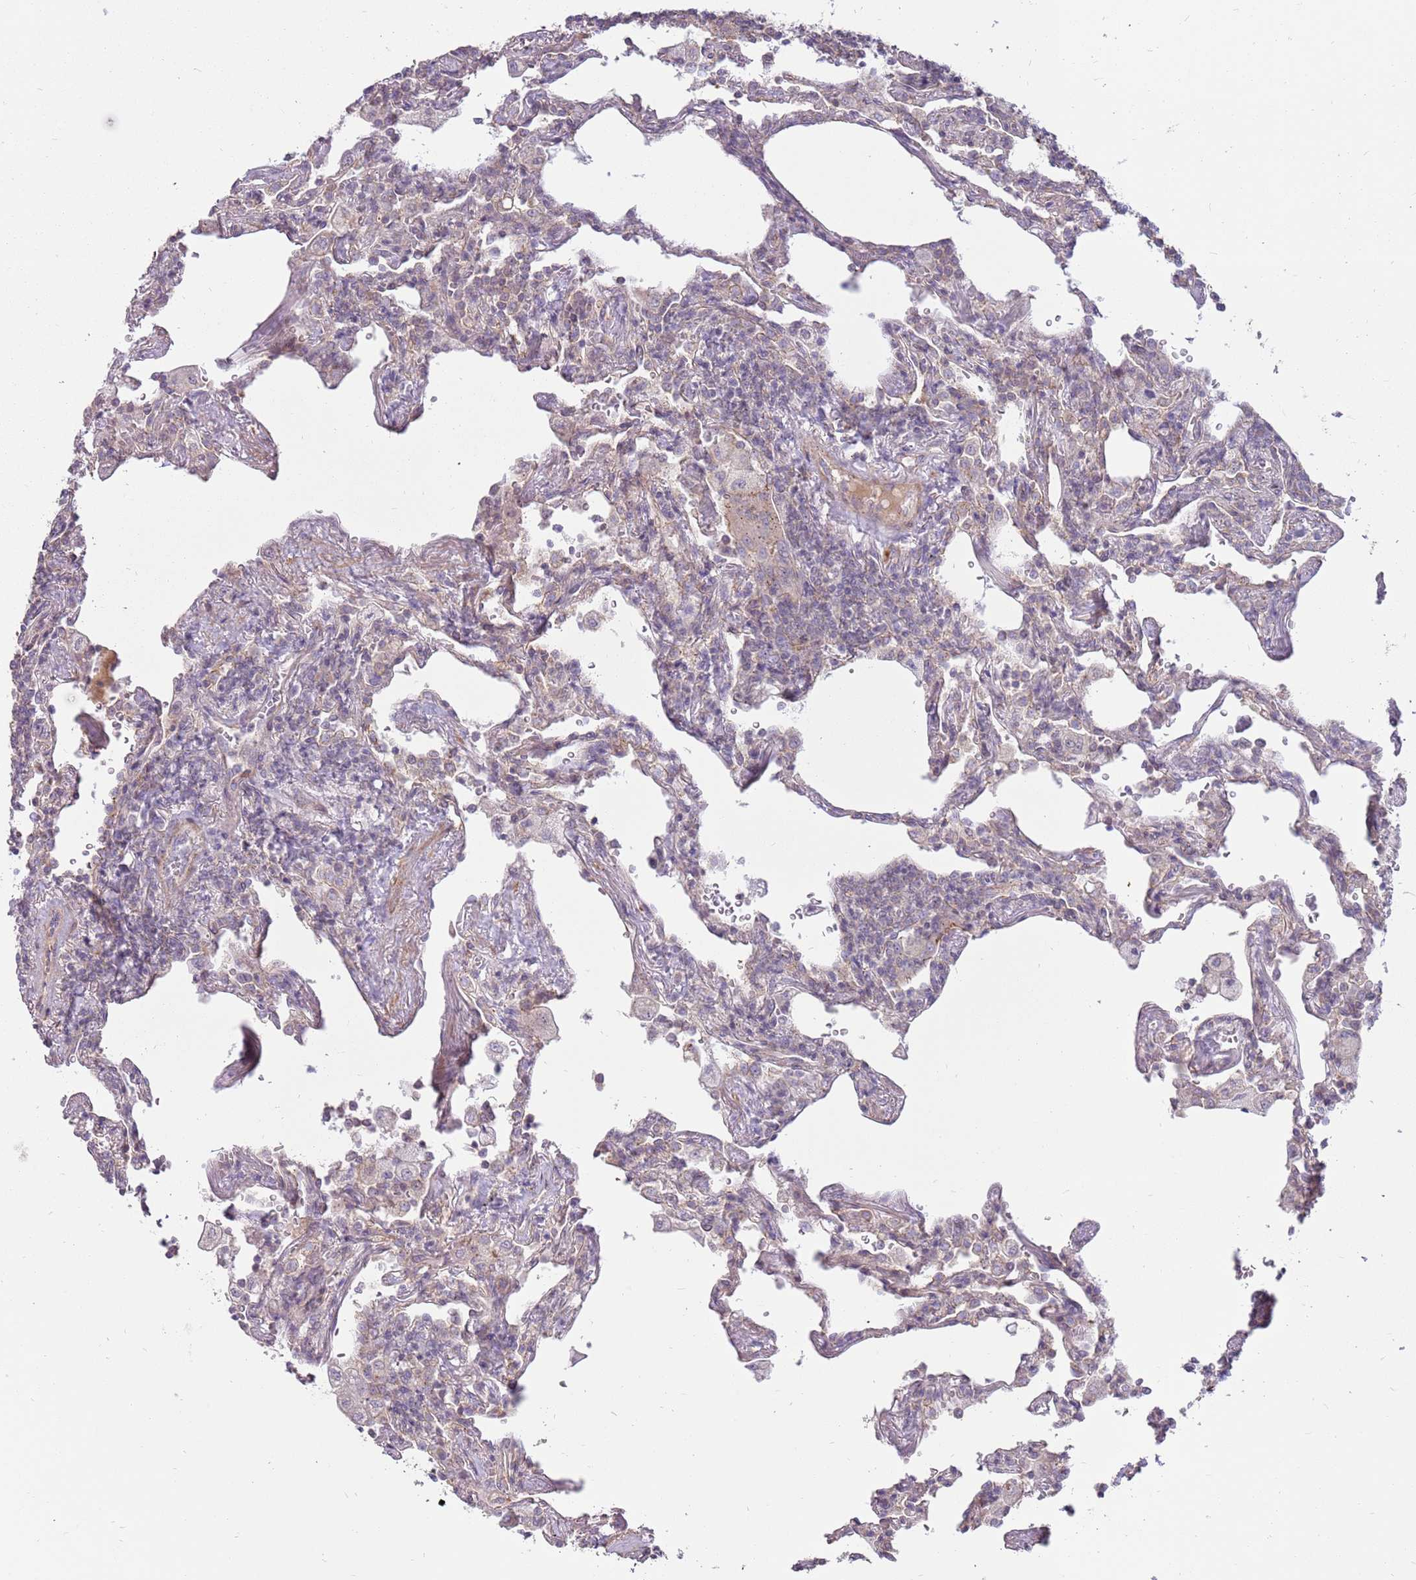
{"staining": {"intensity": "negative", "quantity": "none", "location": "none"}, "tissue": "lymphoma", "cell_type": "Tumor cells", "image_type": "cancer", "snomed": [{"axis": "morphology", "description": "Malignant lymphoma, non-Hodgkin's type, Low grade"}, {"axis": "topography", "description": "Lung"}], "caption": "High magnification brightfield microscopy of lymphoma stained with DAB (brown) and counterstained with hematoxylin (blue): tumor cells show no significant expression.", "gene": "SPATA31D1", "patient": {"sex": "female", "age": 71}}